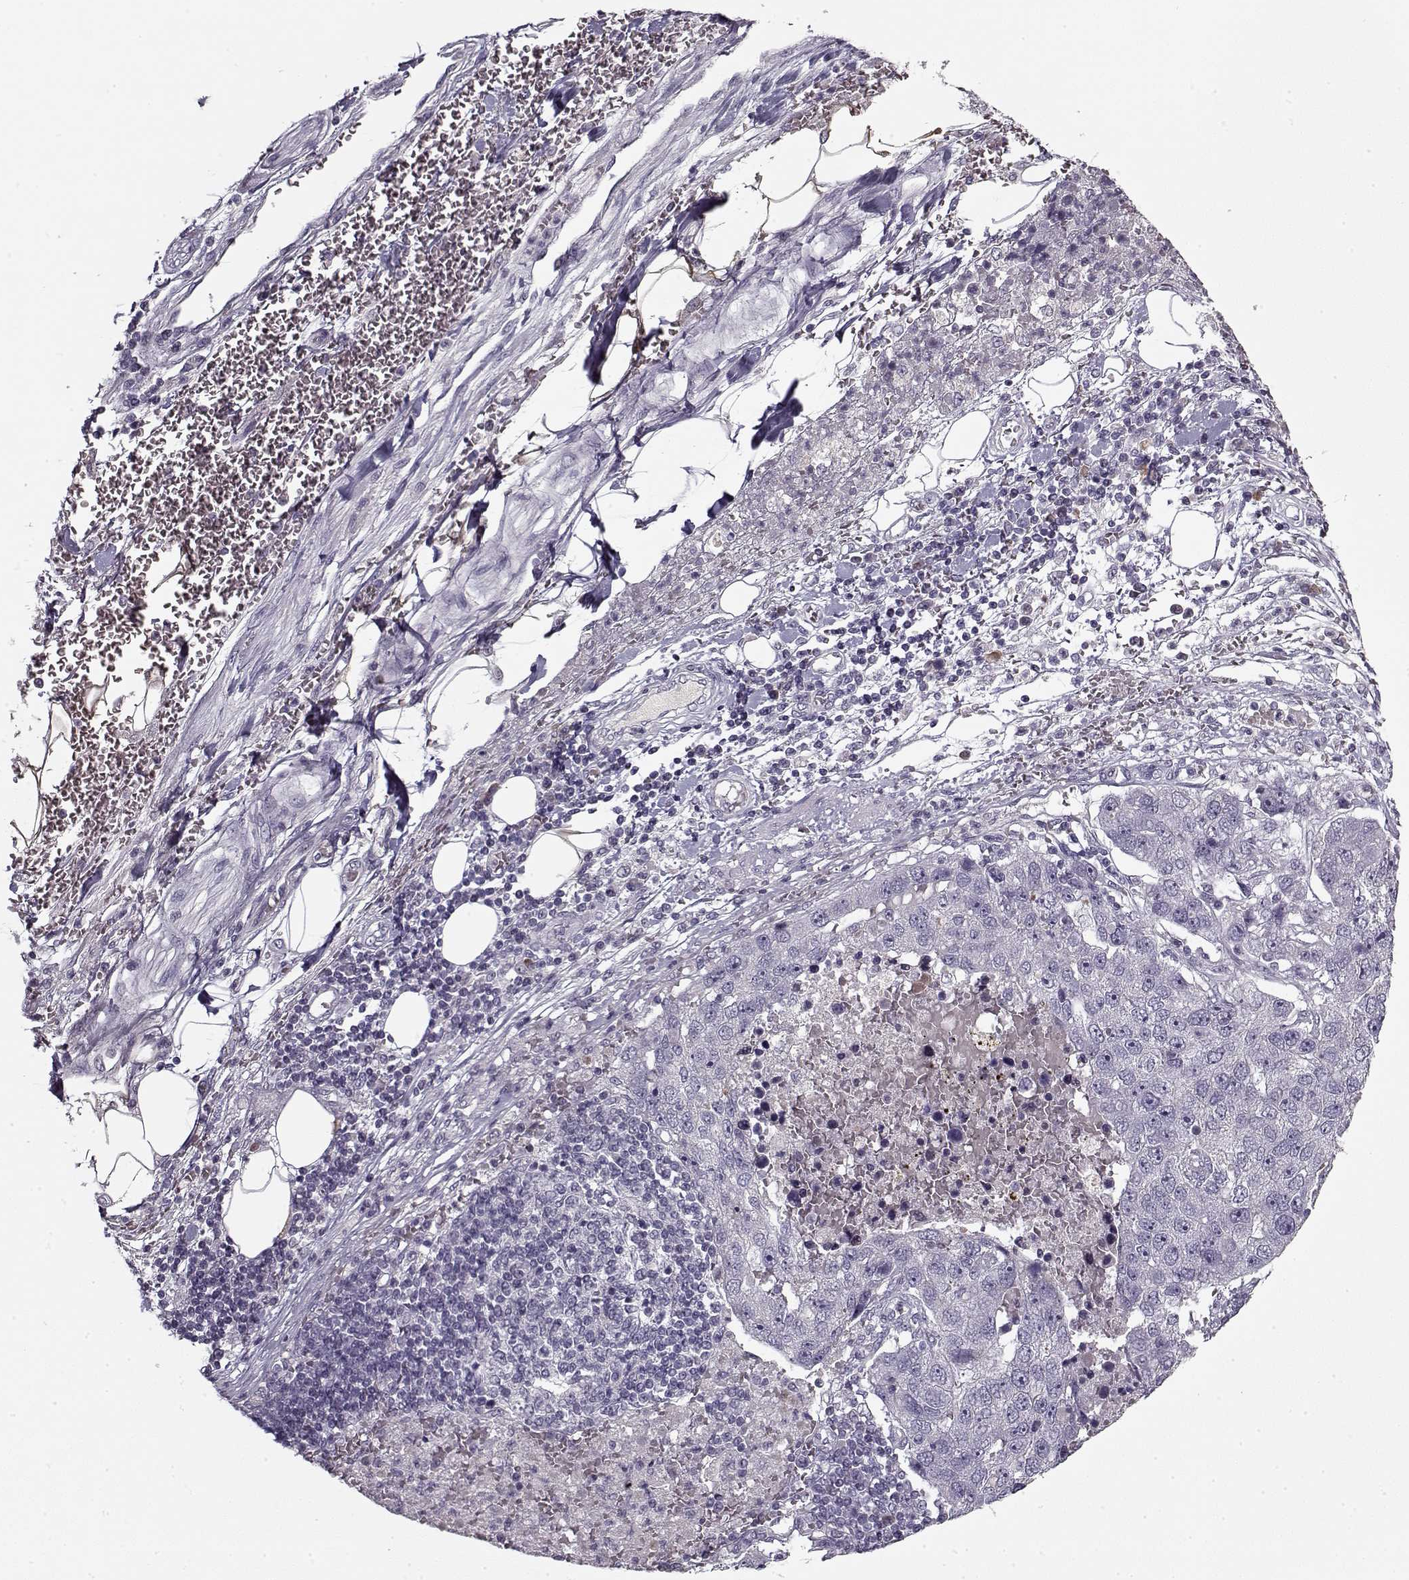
{"staining": {"intensity": "negative", "quantity": "none", "location": "none"}, "tissue": "pancreatic cancer", "cell_type": "Tumor cells", "image_type": "cancer", "snomed": [{"axis": "morphology", "description": "Adenocarcinoma, NOS"}, {"axis": "topography", "description": "Pancreas"}], "caption": "This is an IHC micrograph of pancreatic cancer. There is no positivity in tumor cells.", "gene": "KRT9", "patient": {"sex": "female", "age": 61}}